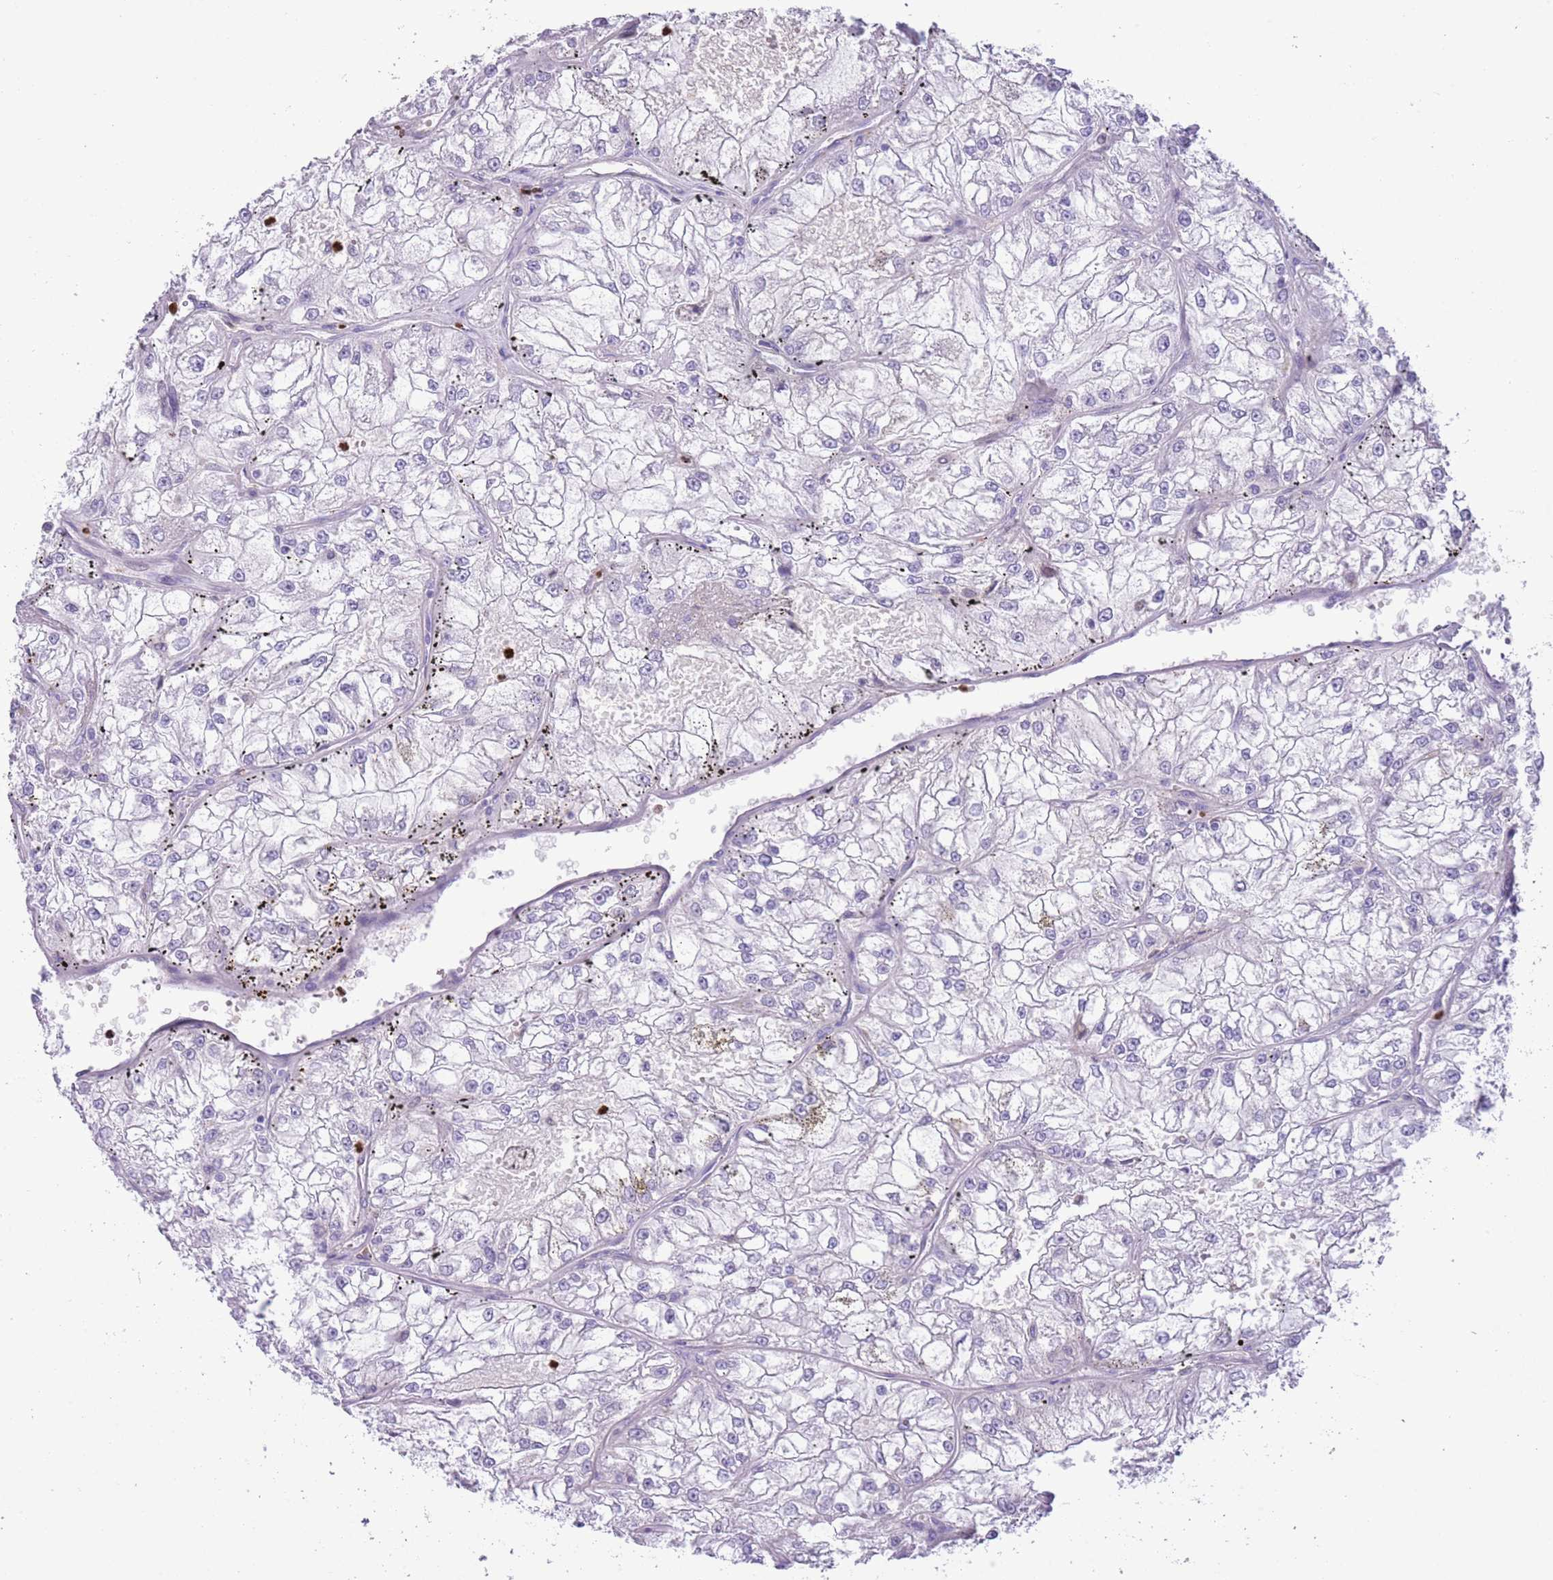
{"staining": {"intensity": "negative", "quantity": "none", "location": "none"}, "tissue": "renal cancer", "cell_type": "Tumor cells", "image_type": "cancer", "snomed": [{"axis": "morphology", "description": "Adenocarcinoma, NOS"}, {"axis": "topography", "description": "Kidney"}], "caption": "Human renal adenocarcinoma stained for a protein using IHC shows no positivity in tumor cells.", "gene": "OR6M1", "patient": {"sex": "female", "age": 72}}